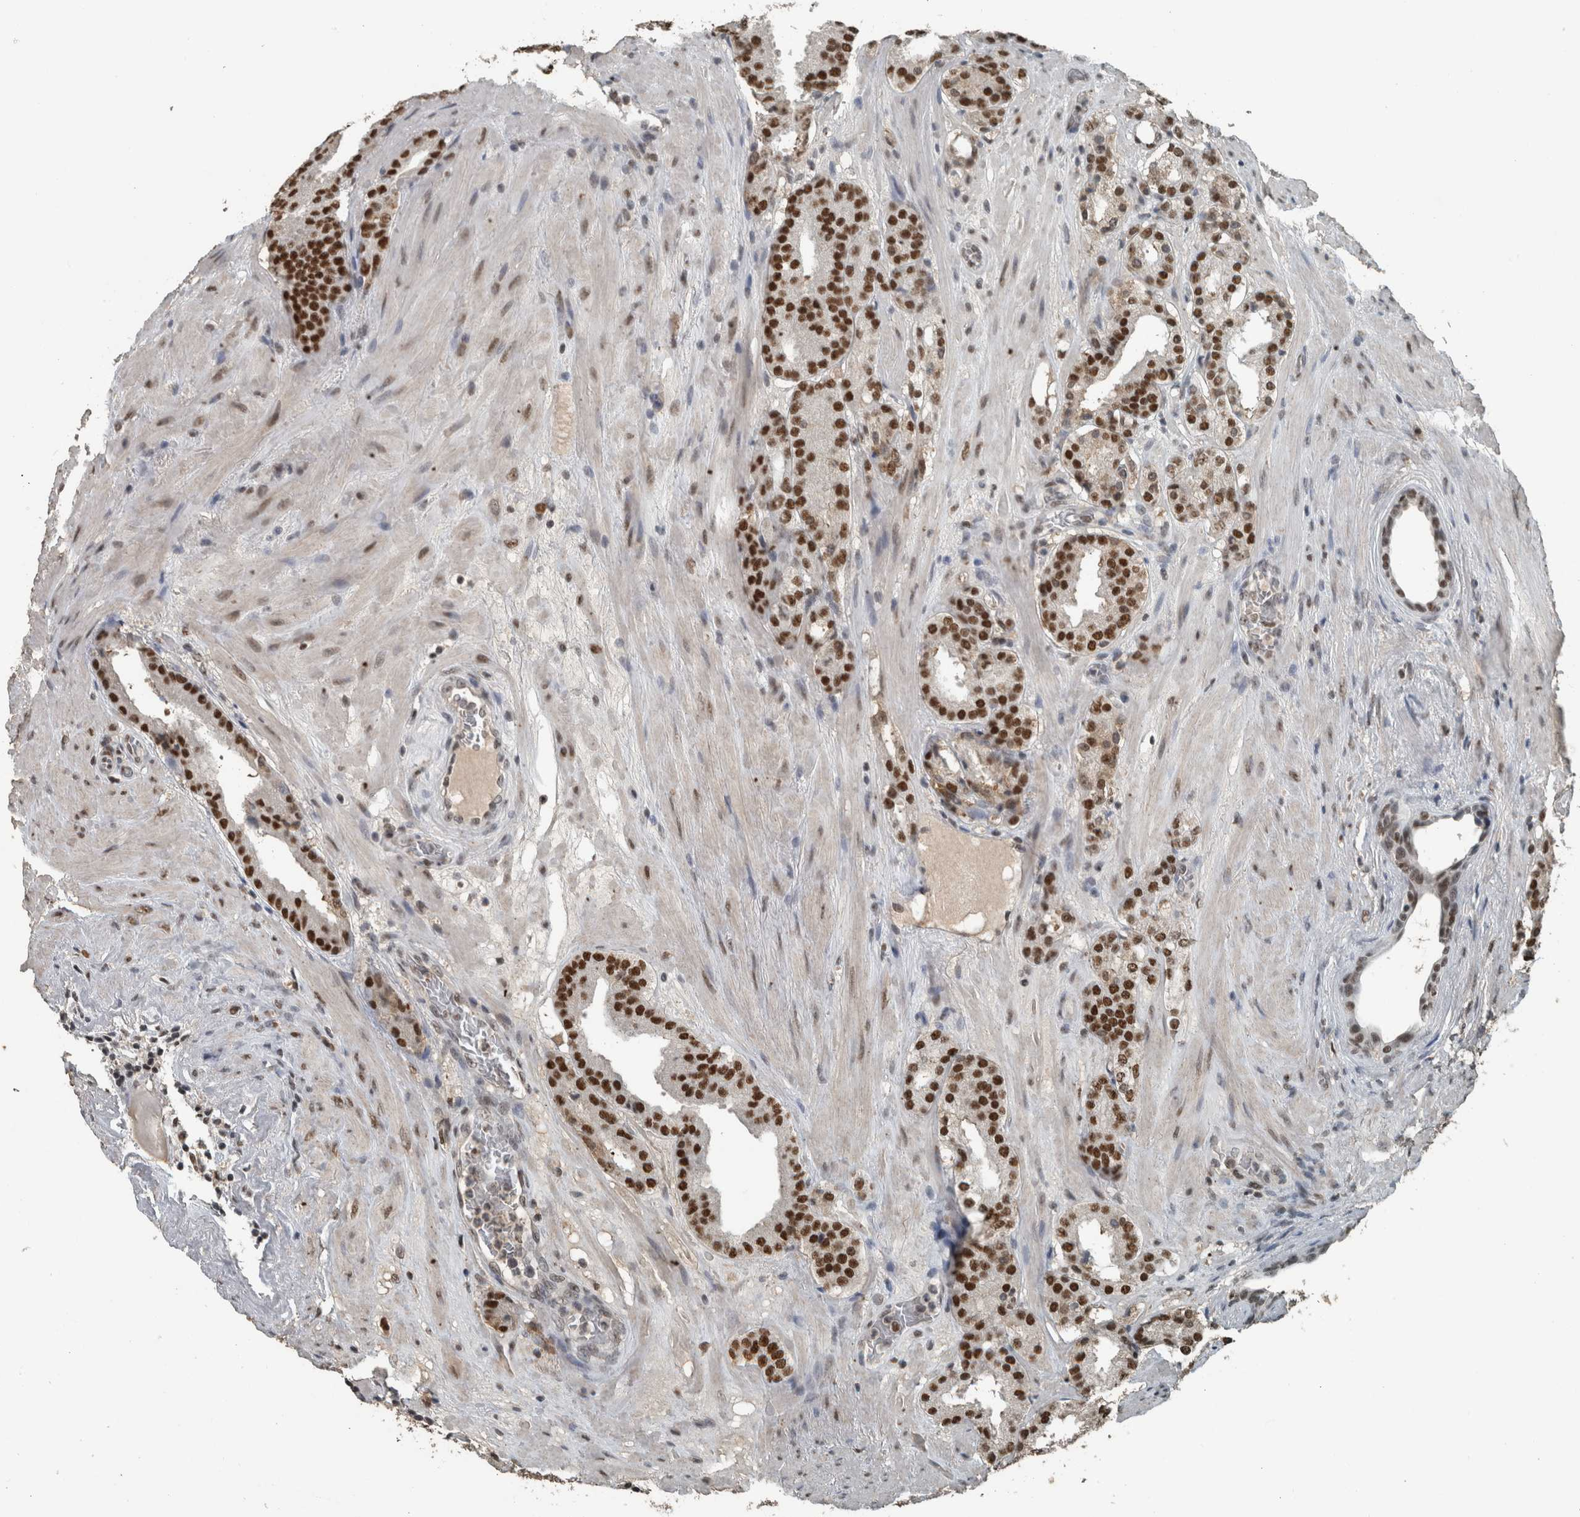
{"staining": {"intensity": "strong", "quantity": ">75%", "location": "nuclear"}, "tissue": "prostate cancer", "cell_type": "Tumor cells", "image_type": "cancer", "snomed": [{"axis": "morphology", "description": "Adenocarcinoma, Low grade"}, {"axis": "topography", "description": "Prostate"}], "caption": "IHC staining of prostate cancer, which shows high levels of strong nuclear positivity in about >75% of tumor cells indicating strong nuclear protein expression. The staining was performed using DAB (3,3'-diaminobenzidine) (brown) for protein detection and nuclei were counterstained in hematoxylin (blue).", "gene": "ZNF24", "patient": {"sex": "male", "age": 69}}